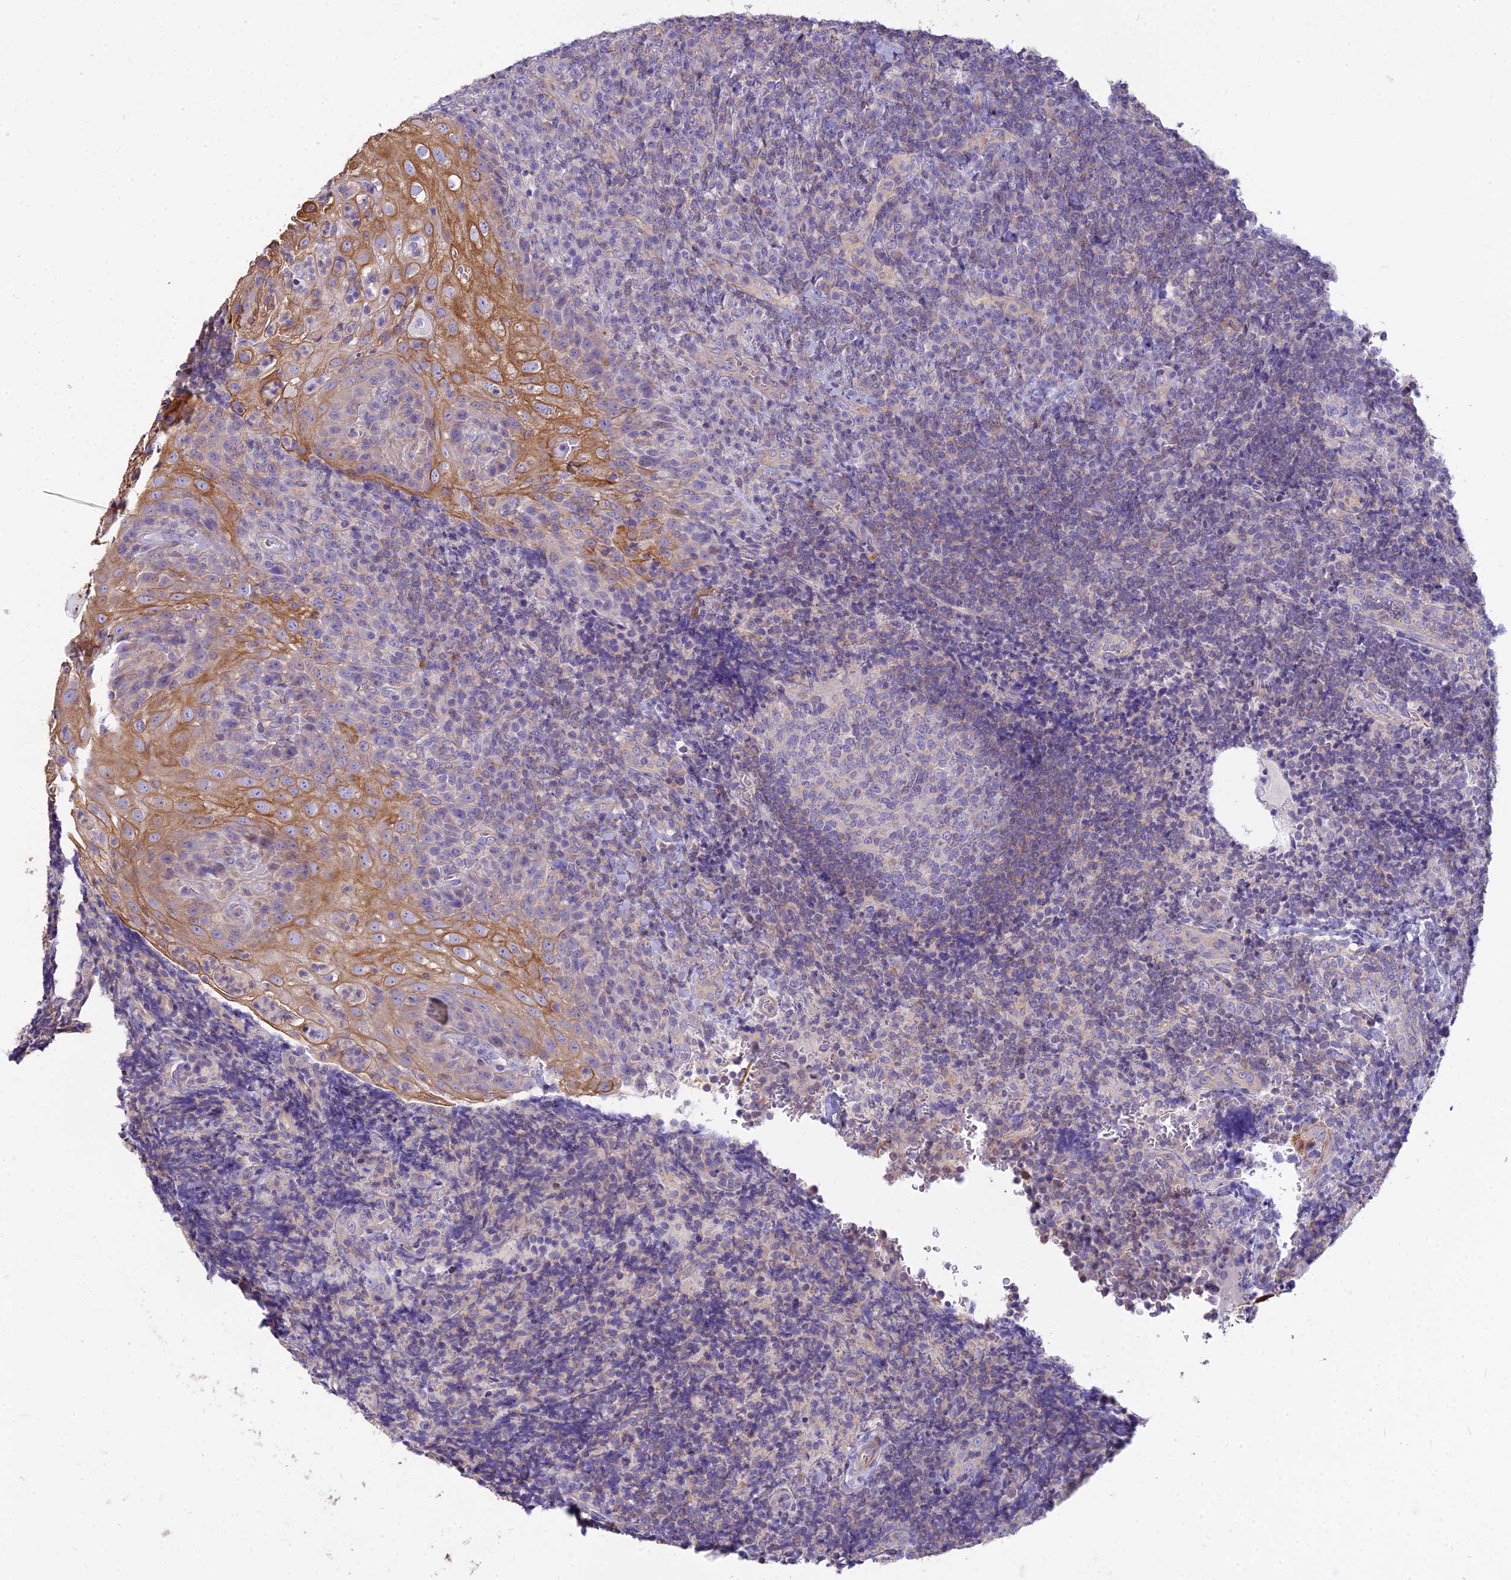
{"staining": {"intensity": "negative", "quantity": "none", "location": "none"}, "tissue": "tonsil", "cell_type": "Germinal center cells", "image_type": "normal", "snomed": [{"axis": "morphology", "description": "Normal tissue, NOS"}, {"axis": "topography", "description": "Tonsil"}], "caption": "The micrograph exhibits no significant positivity in germinal center cells of tonsil.", "gene": "SMIM24", "patient": {"sex": "male", "age": 37}}